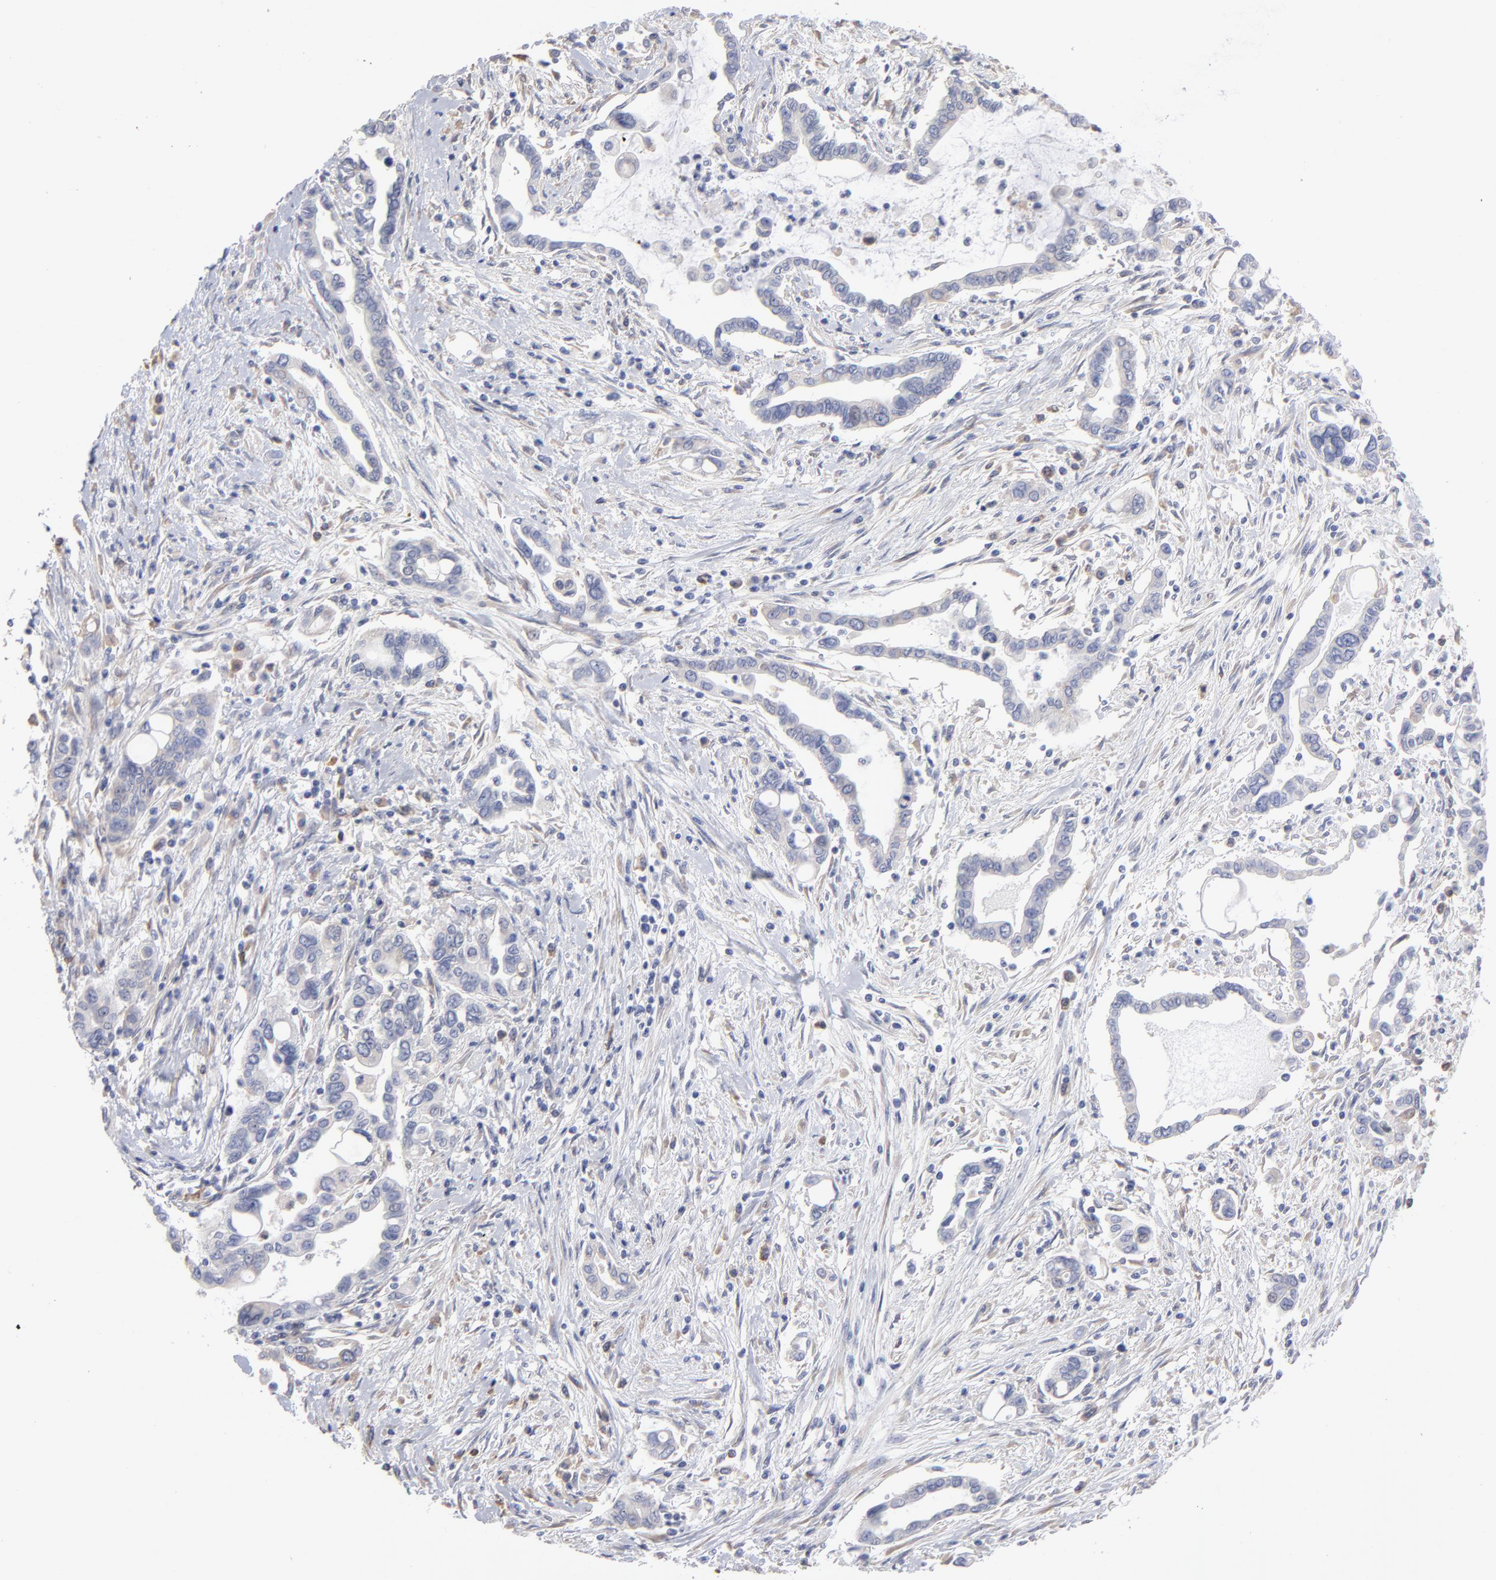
{"staining": {"intensity": "negative", "quantity": "none", "location": "none"}, "tissue": "pancreatic cancer", "cell_type": "Tumor cells", "image_type": "cancer", "snomed": [{"axis": "morphology", "description": "Adenocarcinoma, NOS"}, {"axis": "topography", "description": "Pancreas"}], "caption": "Immunohistochemical staining of pancreatic cancer (adenocarcinoma) displays no significant positivity in tumor cells. (DAB IHC, high magnification).", "gene": "RPL3", "patient": {"sex": "female", "age": 57}}